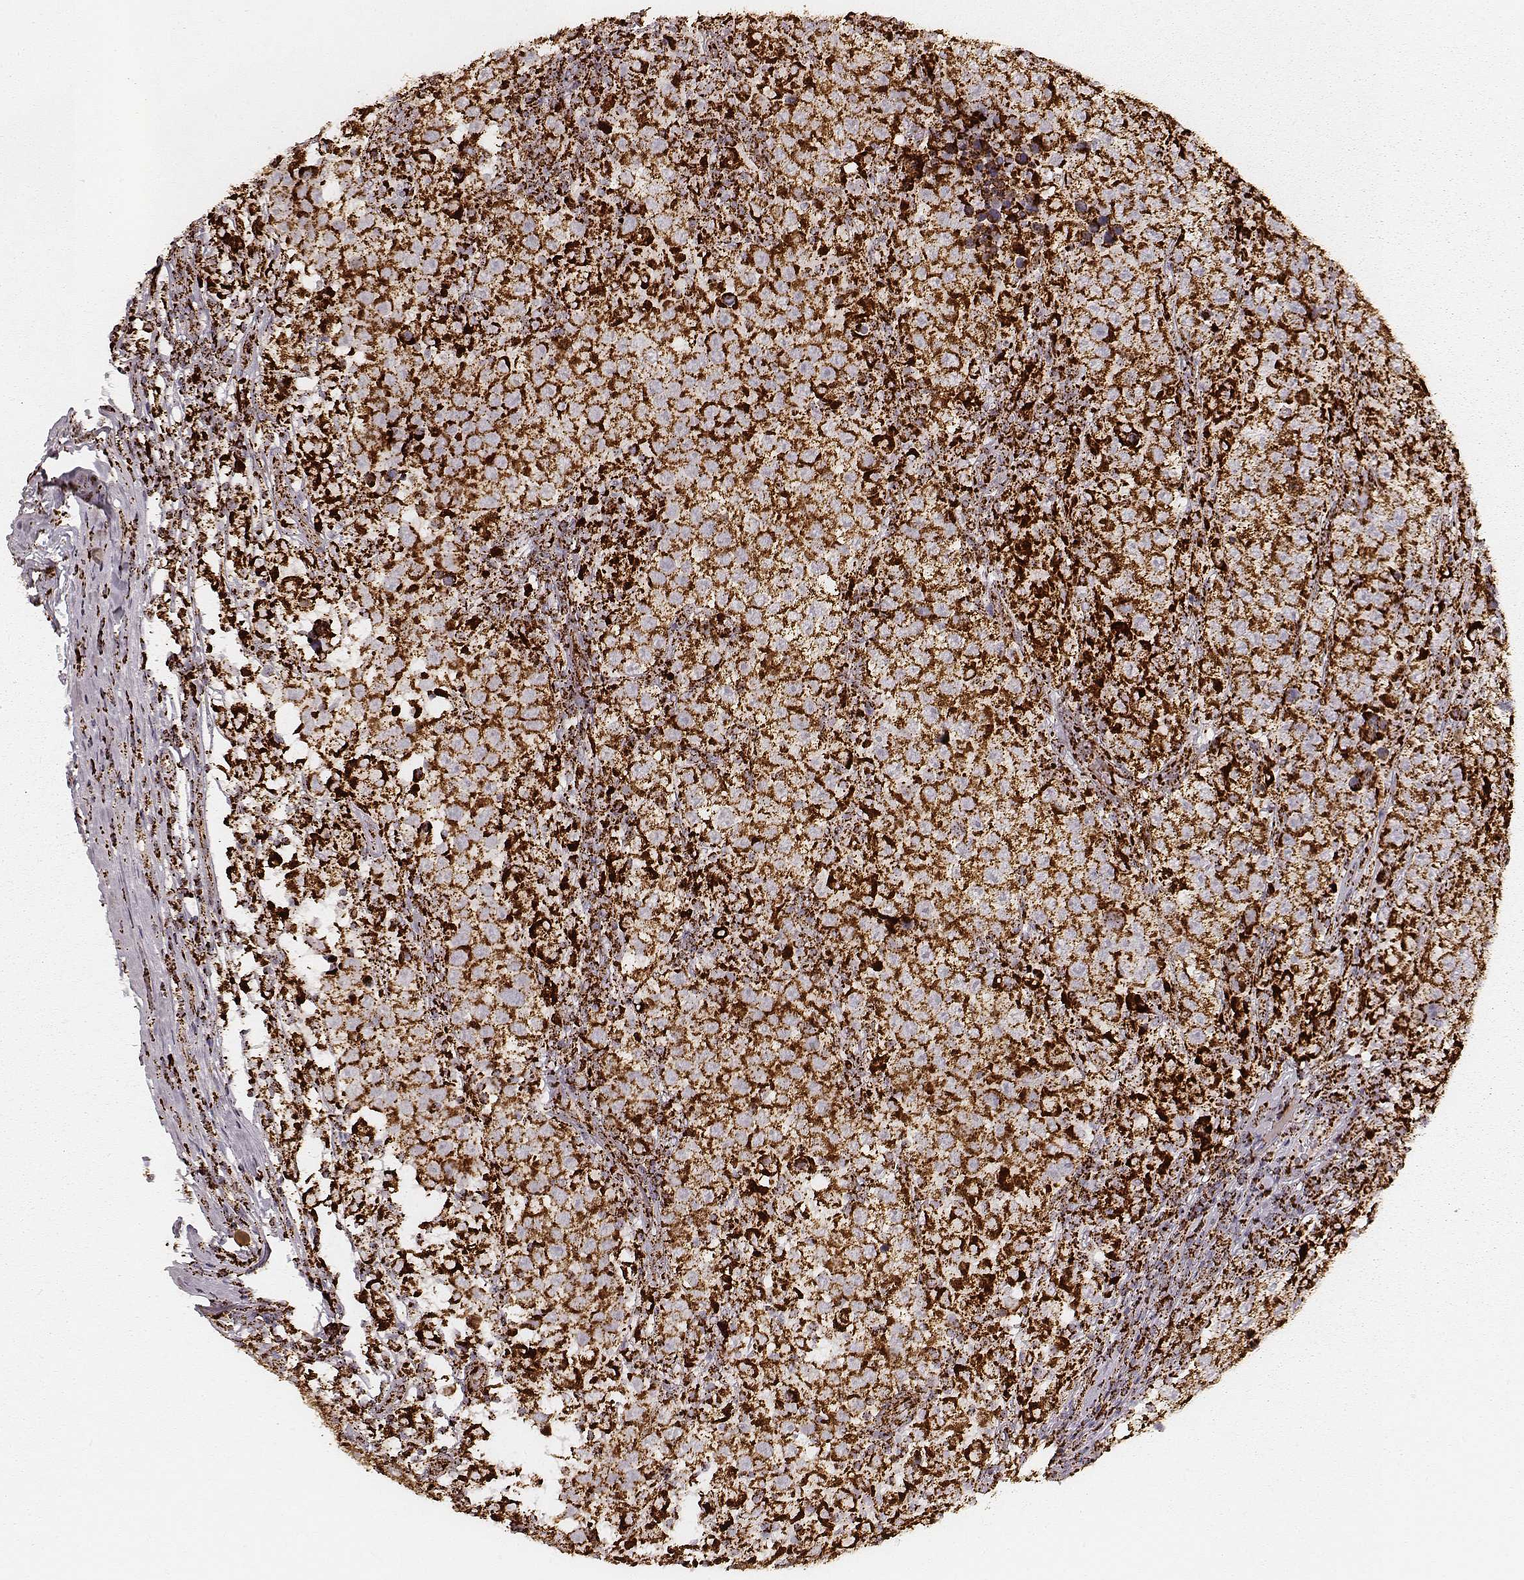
{"staining": {"intensity": "strong", "quantity": ">75%", "location": "cytoplasmic/membranous"}, "tissue": "testis cancer", "cell_type": "Tumor cells", "image_type": "cancer", "snomed": [{"axis": "morphology", "description": "Seminoma, NOS"}, {"axis": "morphology", "description": "Carcinoma, Embryonal, NOS"}, {"axis": "topography", "description": "Testis"}], "caption": "Strong cytoplasmic/membranous positivity for a protein is present in about >75% of tumor cells of testis cancer (seminoma) using IHC.", "gene": "CS", "patient": {"sex": "male", "age": 41}}